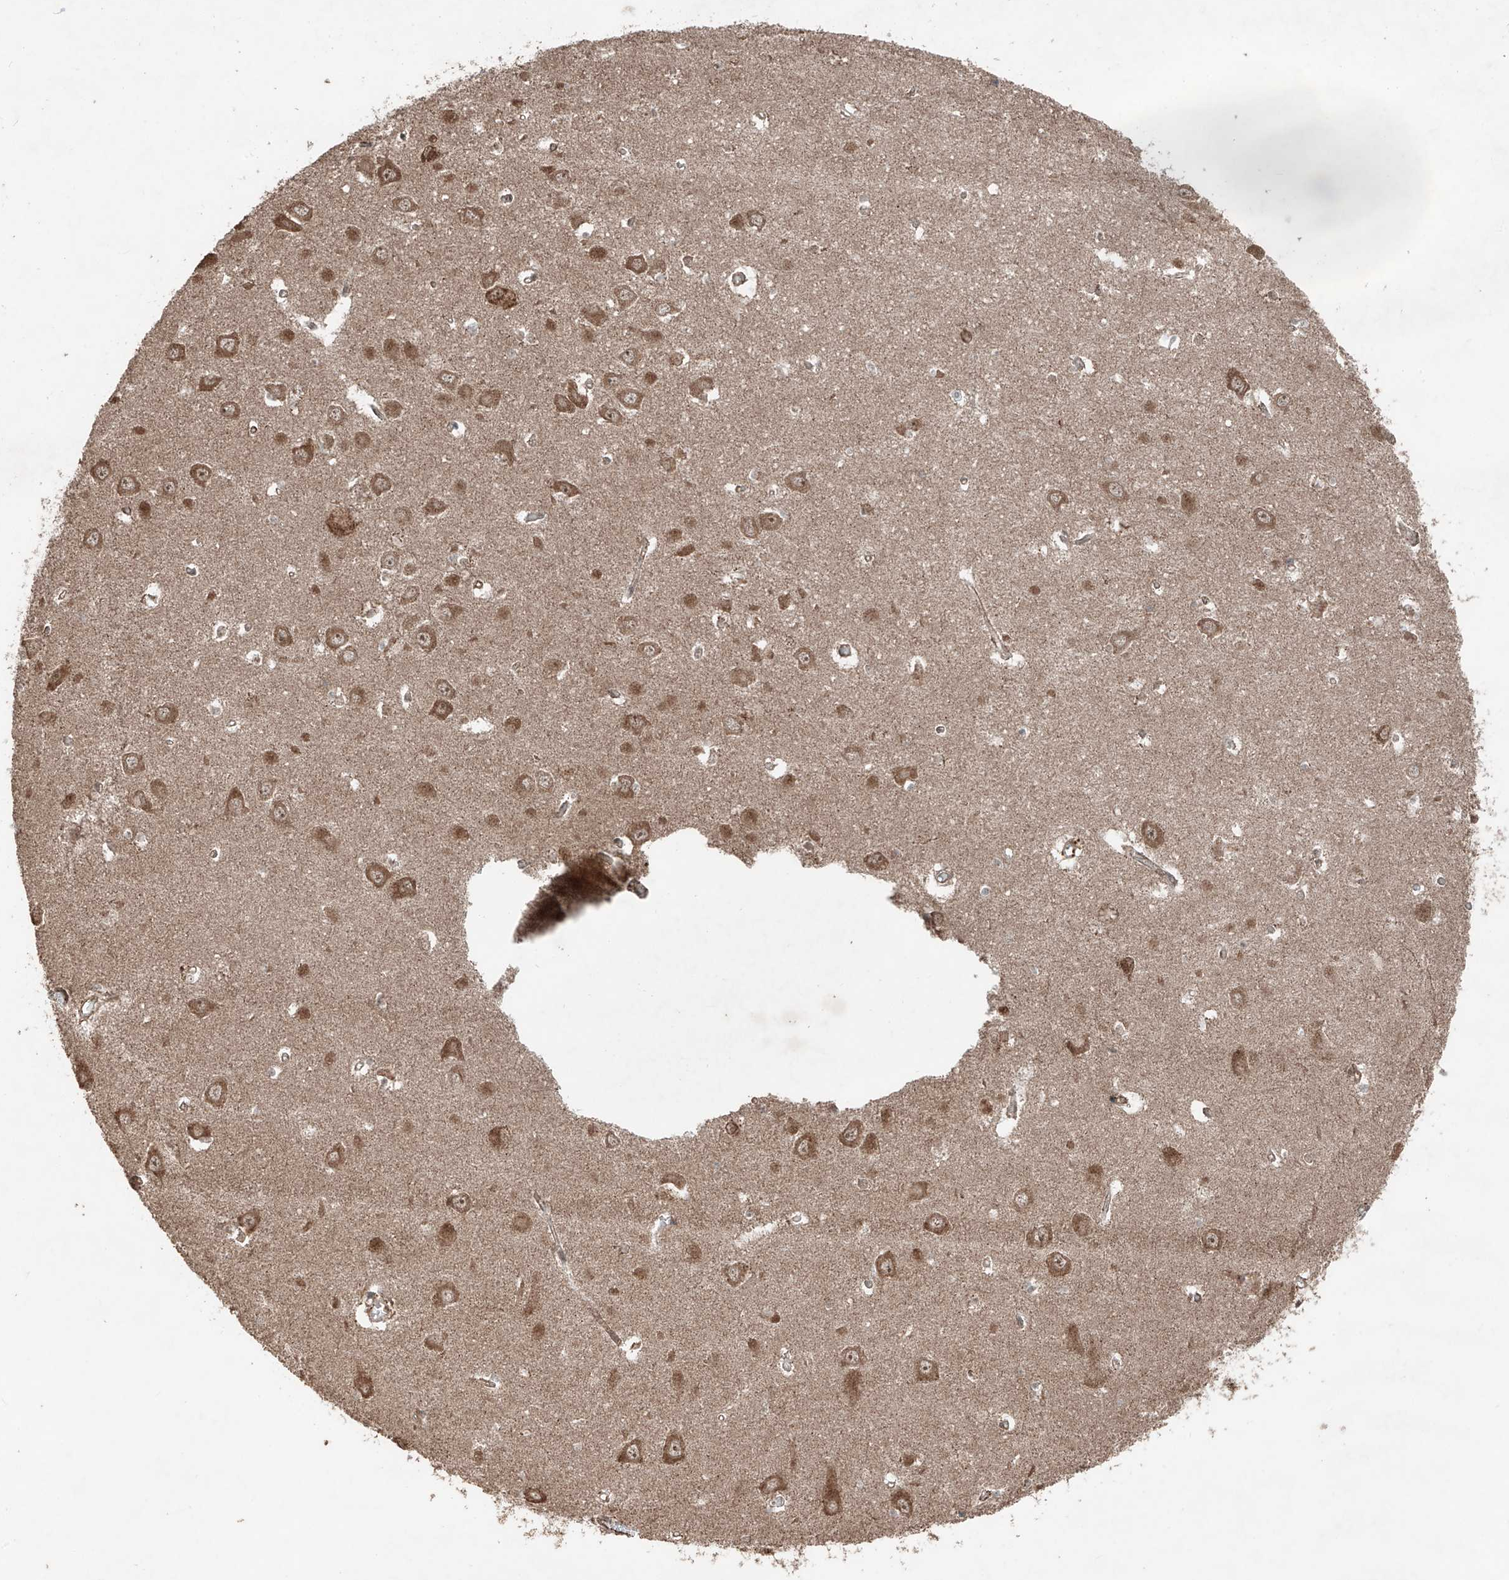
{"staining": {"intensity": "weak", "quantity": "<25%", "location": "cytoplasmic/membranous"}, "tissue": "hippocampus", "cell_type": "Glial cells", "image_type": "normal", "snomed": [{"axis": "morphology", "description": "Normal tissue, NOS"}, {"axis": "topography", "description": "Hippocampus"}], "caption": "A micrograph of human hippocampus is negative for staining in glial cells. (Stains: DAB (3,3'-diaminobenzidine) IHC with hematoxylin counter stain, Microscopy: brightfield microscopy at high magnification).", "gene": "ZNF620", "patient": {"sex": "male", "age": 70}}